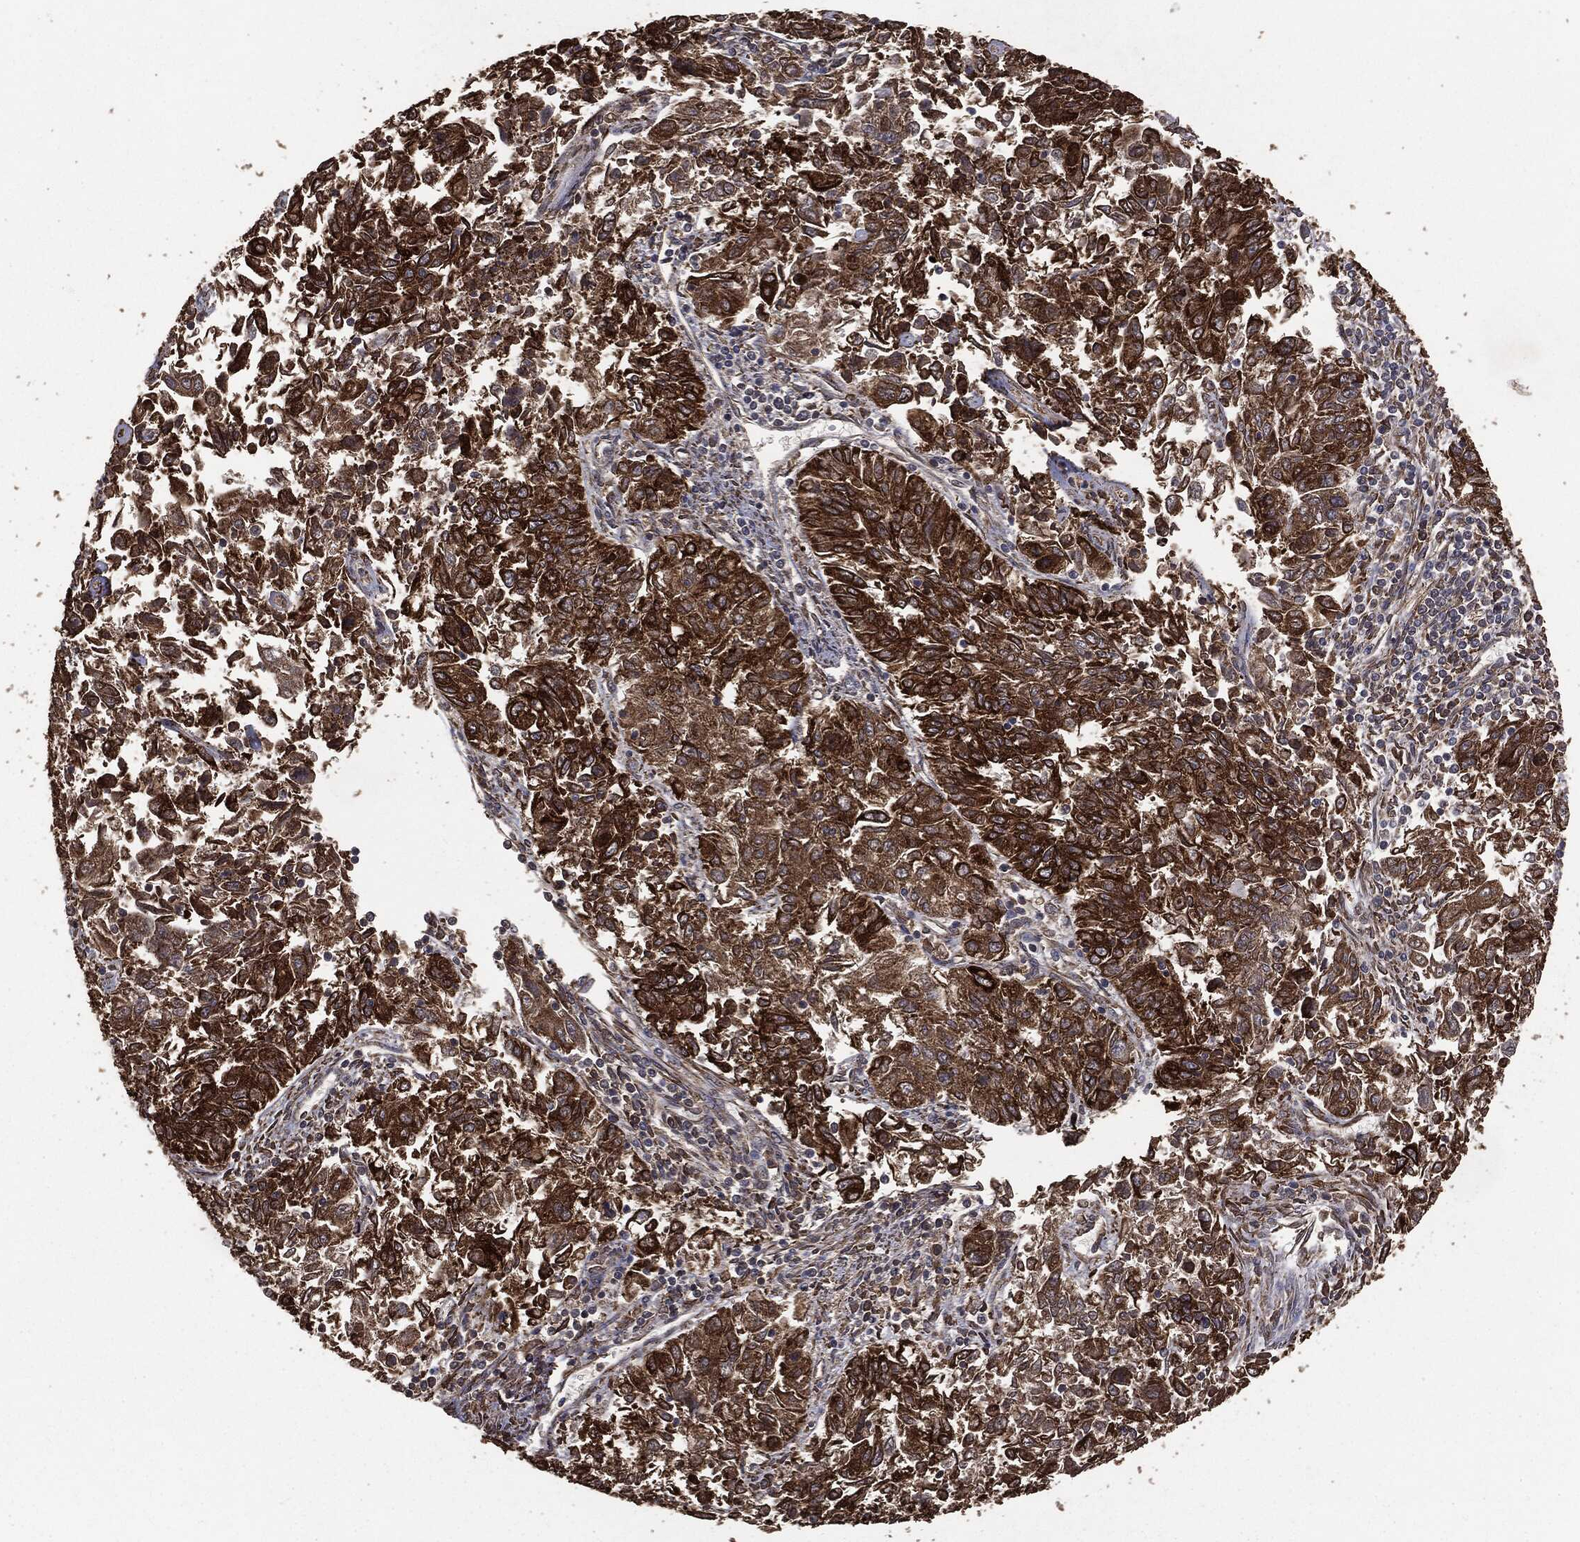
{"staining": {"intensity": "strong", "quantity": ">75%", "location": "cytoplasmic/membranous"}, "tissue": "endometrial cancer", "cell_type": "Tumor cells", "image_type": "cancer", "snomed": [{"axis": "morphology", "description": "Adenocarcinoma, NOS"}, {"axis": "topography", "description": "Endometrium"}], "caption": "DAB immunohistochemical staining of human endometrial cancer (adenocarcinoma) reveals strong cytoplasmic/membranous protein expression in approximately >75% of tumor cells.", "gene": "MTOR", "patient": {"sex": "female", "age": 42}}